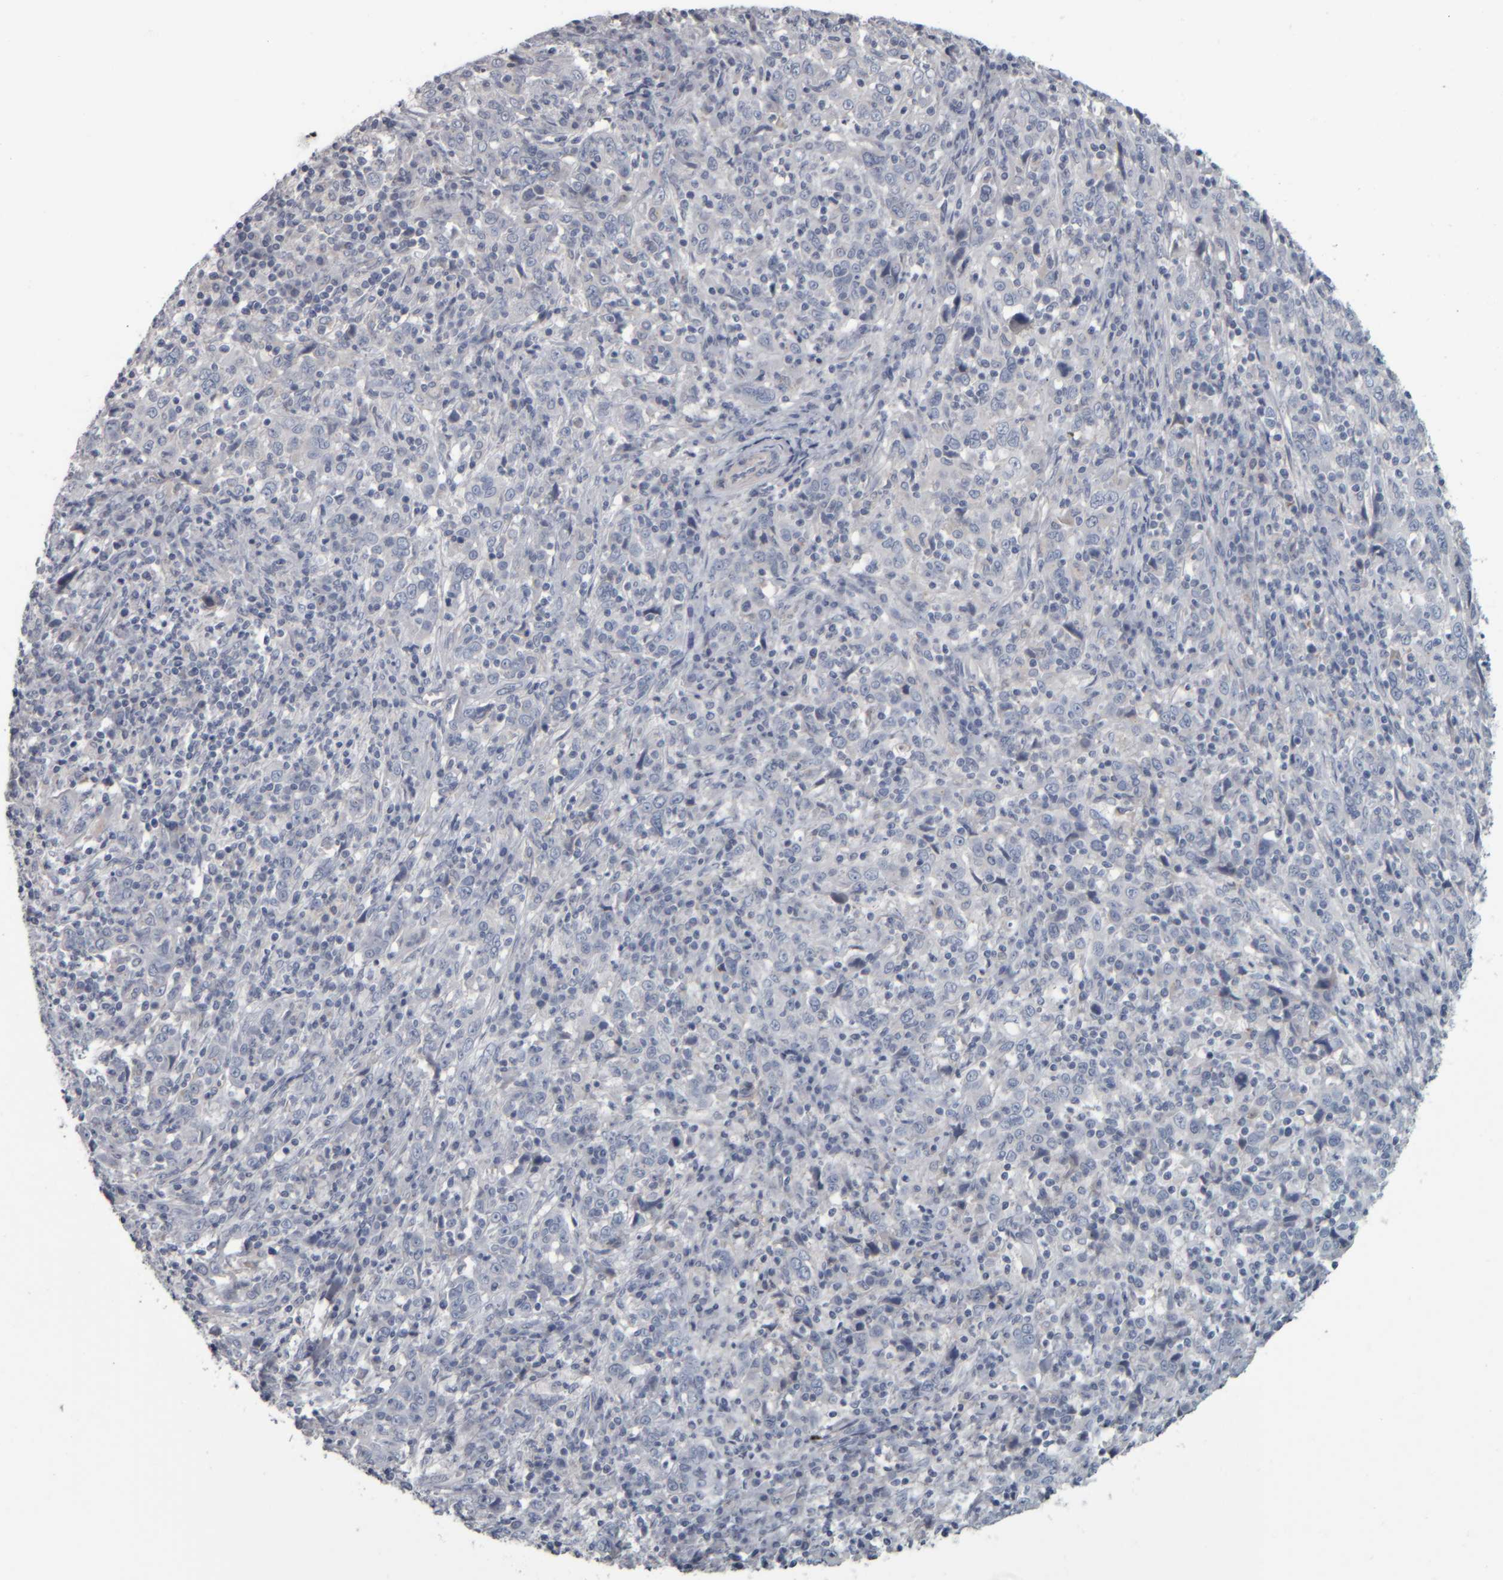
{"staining": {"intensity": "negative", "quantity": "none", "location": "none"}, "tissue": "cervical cancer", "cell_type": "Tumor cells", "image_type": "cancer", "snomed": [{"axis": "morphology", "description": "Squamous cell carcinoma, NOS"}, {"axis": "topography", "description": "Cervix"}], "caption": "Tumor cells show no significant protein positivity in squamous cell carcinoma (cervical).", "gene": "CAVIN4", "patient": {"sex": "female", "age": 46}}